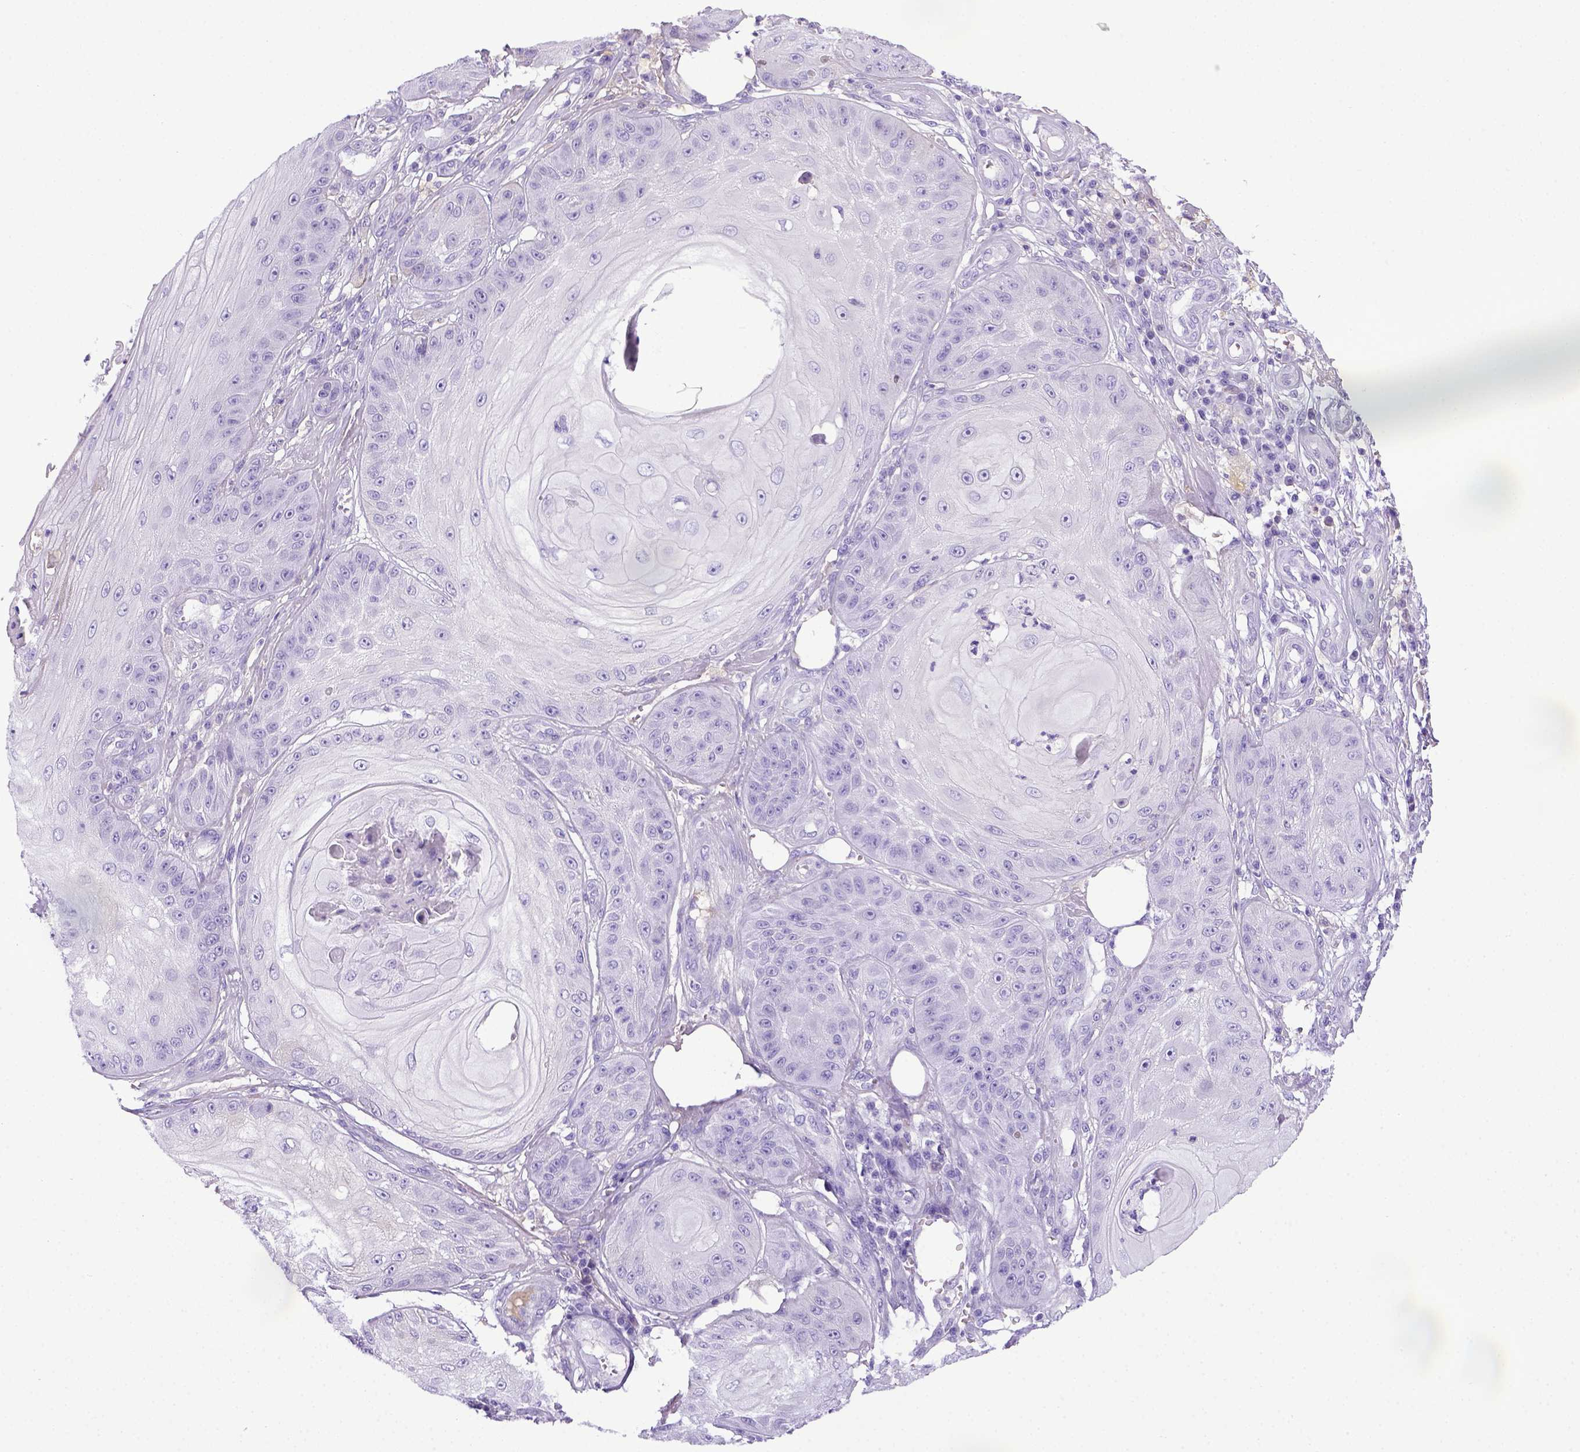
{"staining": {"intensity": "negative", "quantity": "none", "location": "none"}, "tissue": "skin cancer", "cell_type": "Tumor cells", "image_type": "cancer", "snomed": [{"axis": "morphology", "description": "Squamous cell carcinoma, NOS"}, {"axis": "topography", "description": "Skin"}], "caption": "Tumor cells are negative for brown protein staining in skin cancer (squamous cell carcinoma).", "gene": "ITIH4", "patient": {"sex": "male", "age": 70}}